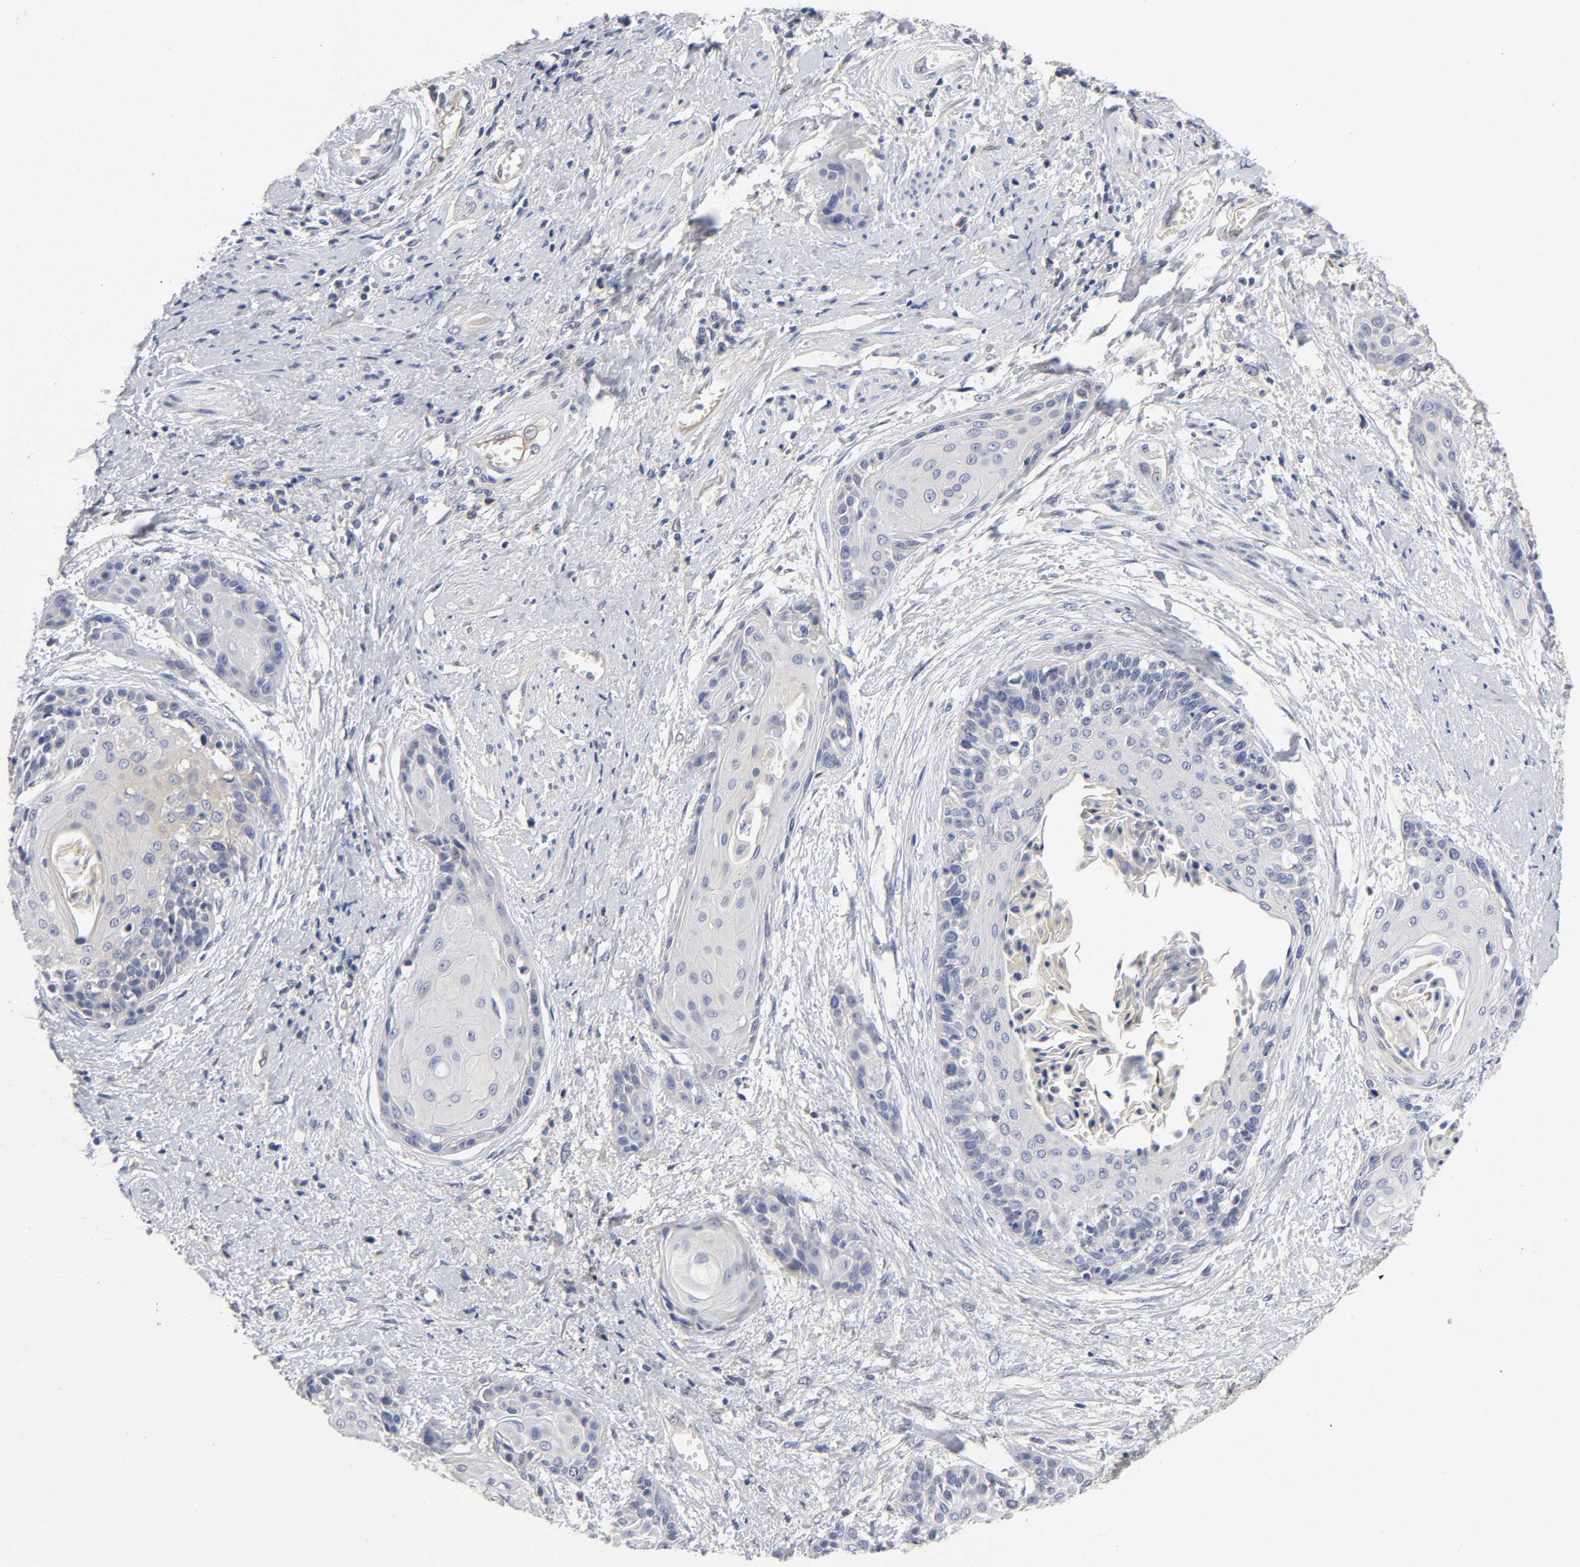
{"staining": {"intensity": "weak", "quantity": "<25%", "location": "cytoplasmic/membranous"}, "tissue": "cervical cancer", "cell_type": "Tumor cells", "image_type": "cancer", "snomed": [{"axis": "morphology", "description": "Squamous cell carcinoma, NOS"}, {"axis": "topography", "description": "Cervix"}], "caption": "IHC image of neoplastic tissue: human cervical squamous cell carcinoma stained with DAB reveals no significant protein staining in tumor cells.", "gene": "NOVA1", "patient": {"sex": "female", "age": 57}}